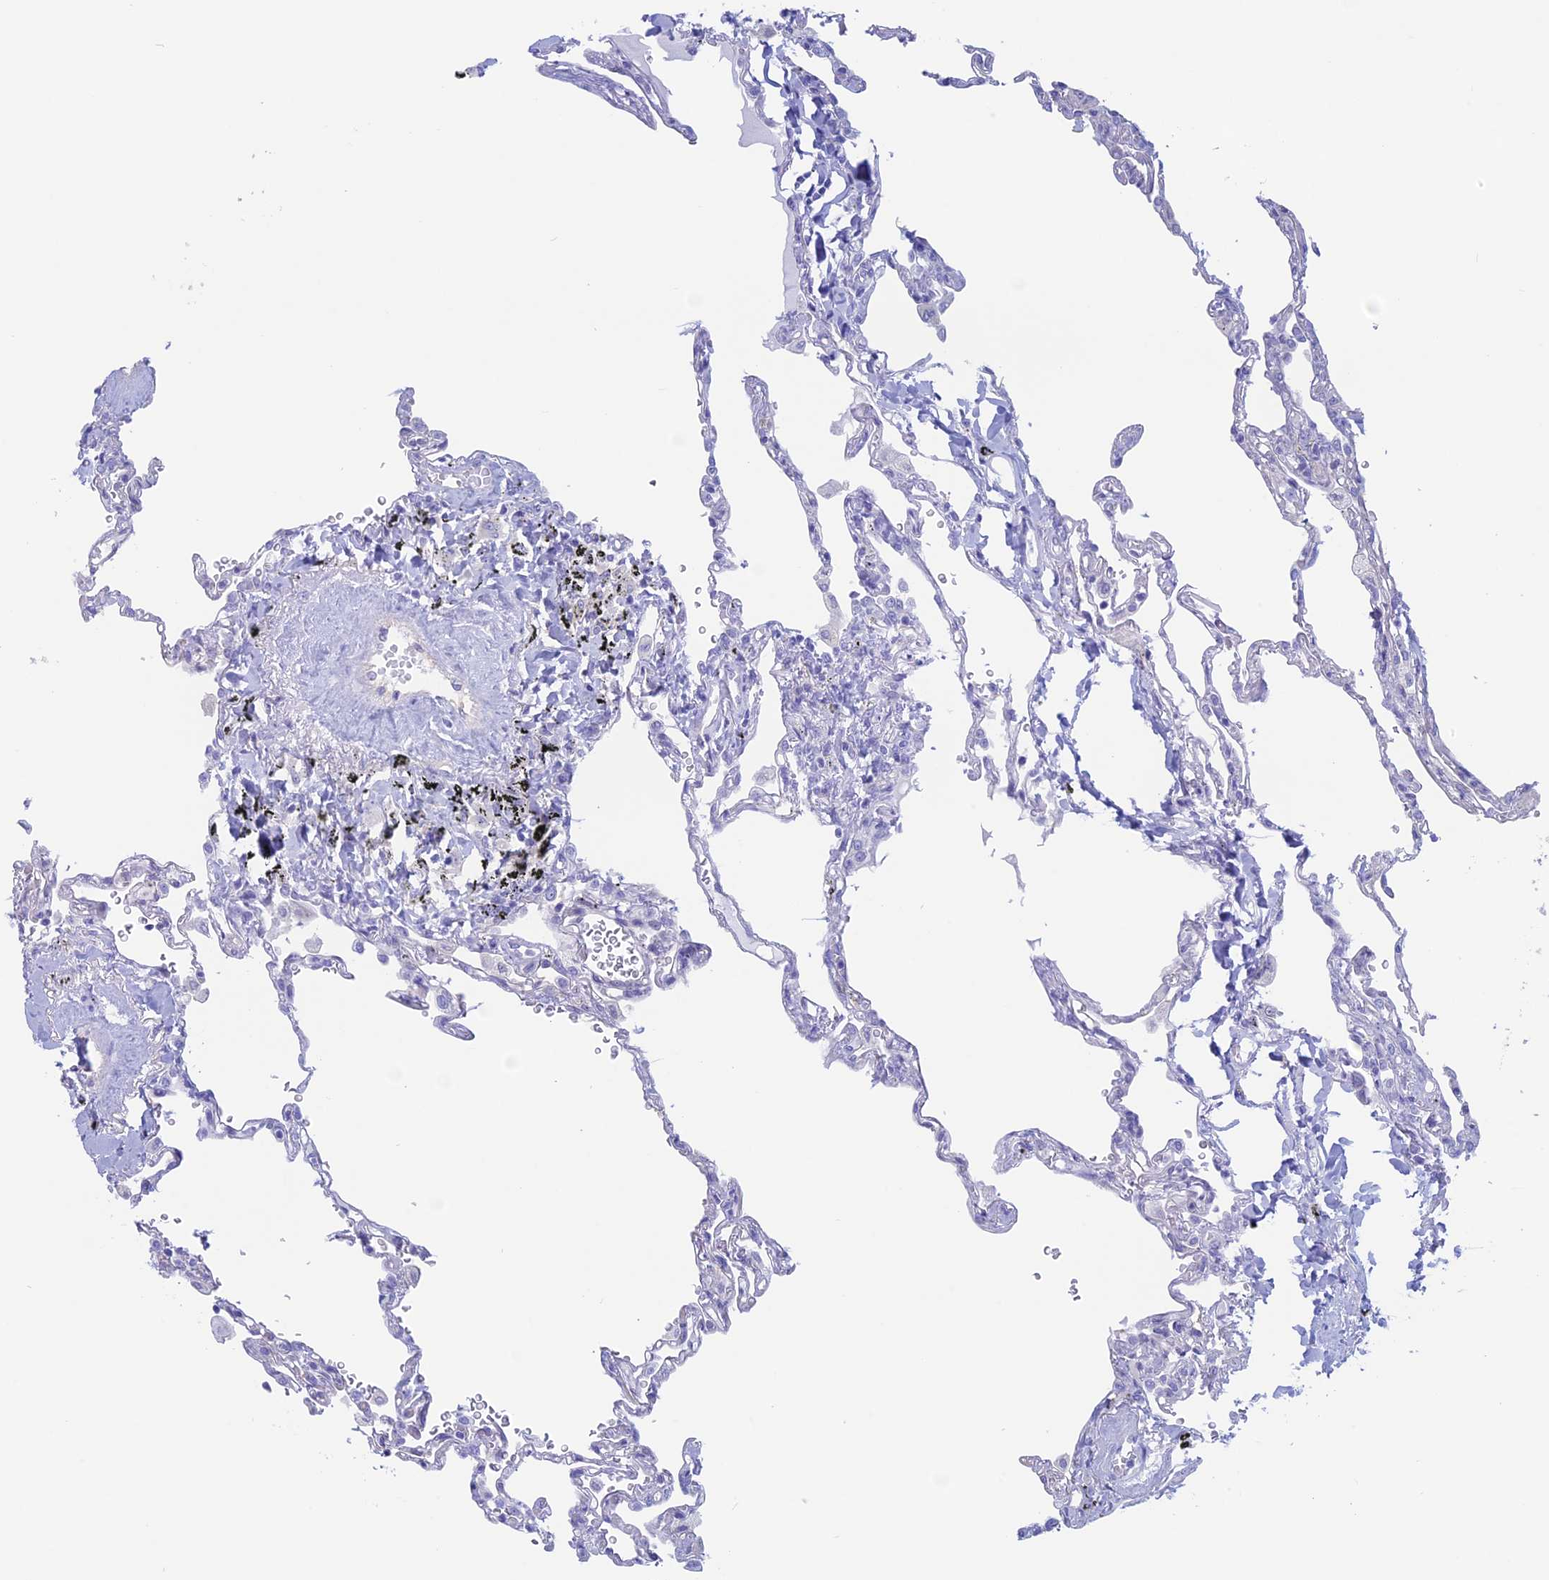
{"staining": {"intensity": "negative", "quantity": "none", "location": "none"}, "tissue": "lung", "cell_type": "Alveolar cells", "image_type": "normal", "snomed": [{"axis": "morphology", "description": "Normal tissue, NOS"}, {"axis": "topography", "description": "Lung"}], "caption": "Photomicrograph shows no significant protein expression in alveolar cells of benign lung.", "gene": "RP1", "patient": {"sex": "male", "age": 59}}